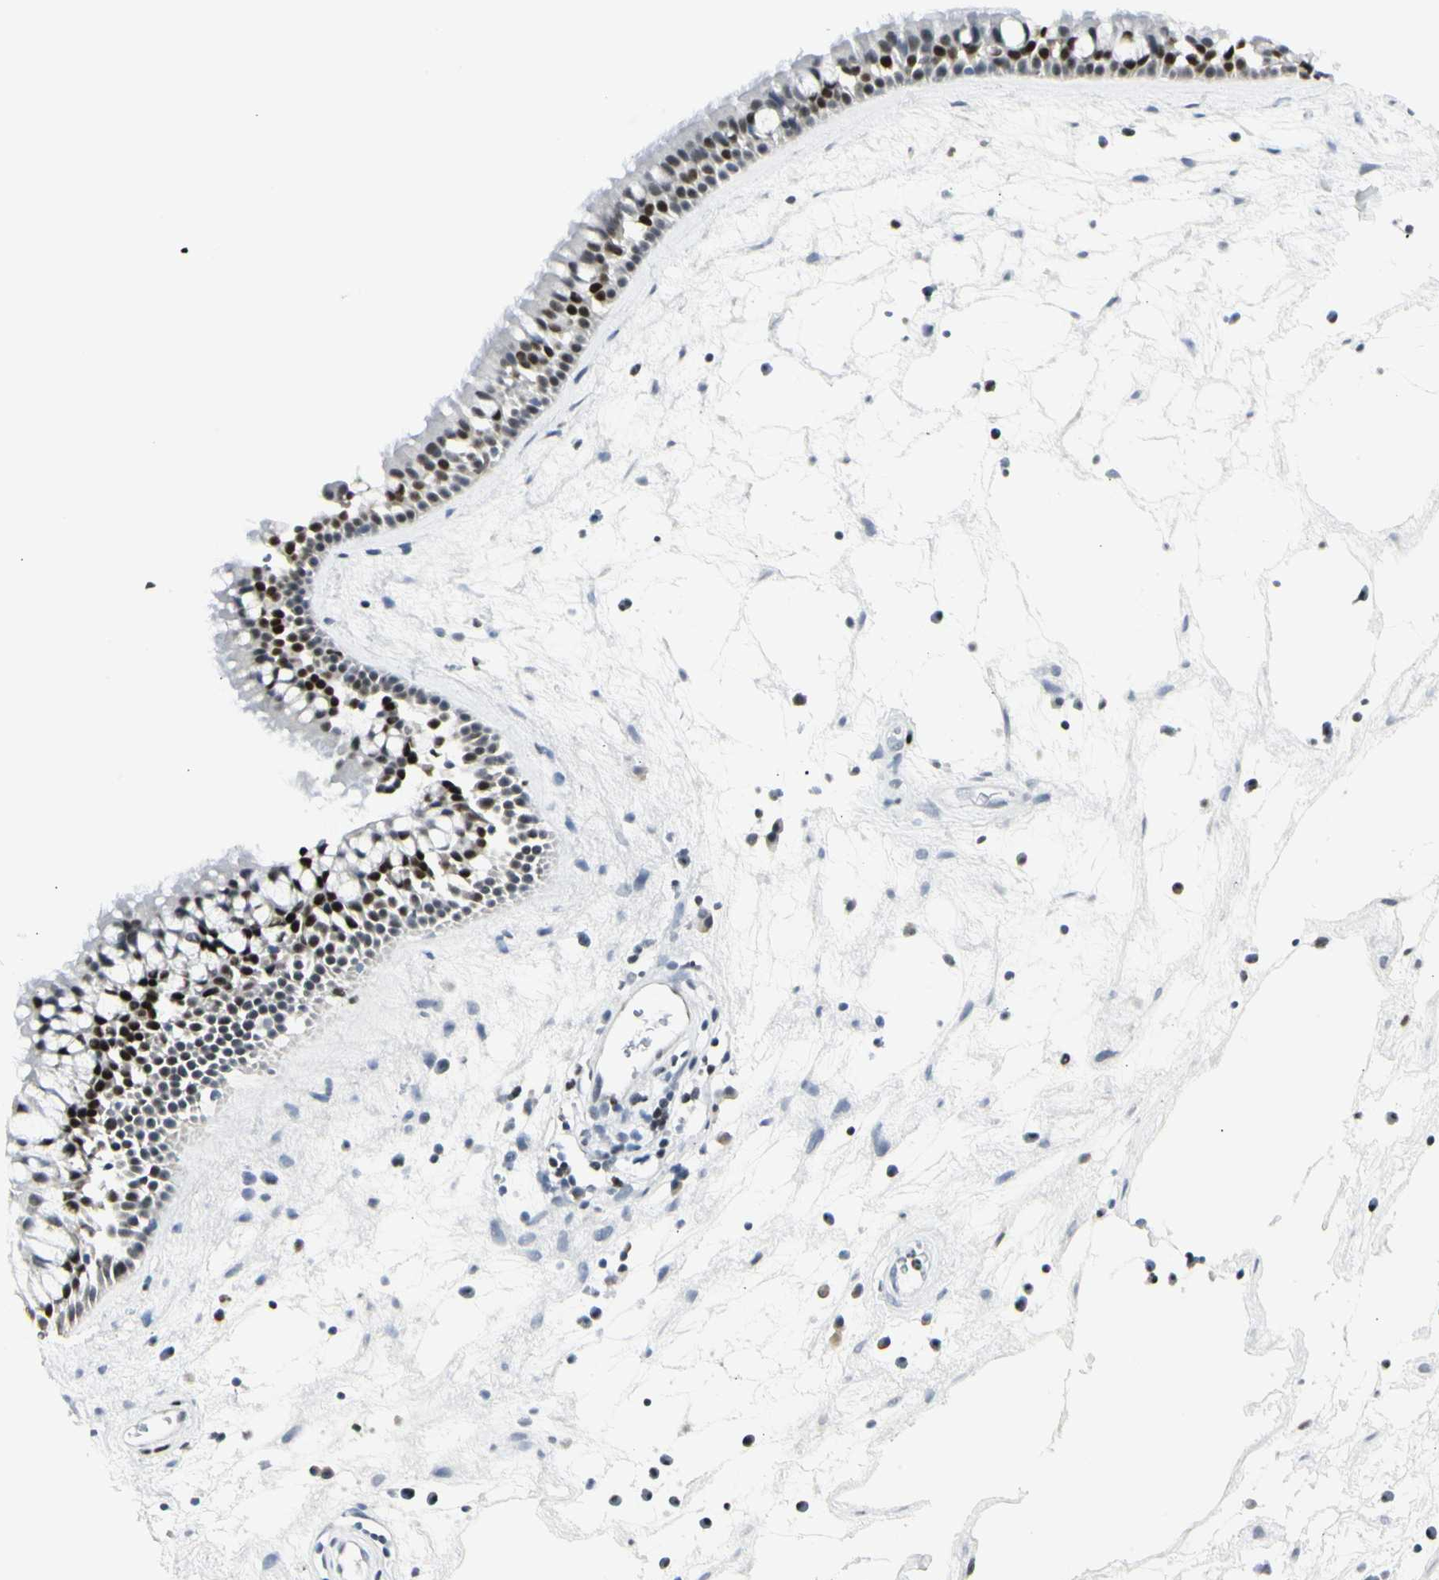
{"staining": {"intensity": "strong", "quantity": "25%-75%", "location": "nuclear"}, "tissue": "nasopharynx", "cell_type": "Respiratory epithelial cells", "image_type": "normal", "snomed": [{"axis": "morphology", "description": "Normal tissue, NOS"}, {"axis": "morphology", "description": "Inflammation, NOS"}, {"axis": "topography", "description": "Nasopharynx"}], "caption": "Strong nuclear positivity is appreciated in about 25%-75% of respiratory epithelial cells in benign nasopharynx.", "gene": "ZBTB7B", "patient": {"sex": "male", "age": 48}}